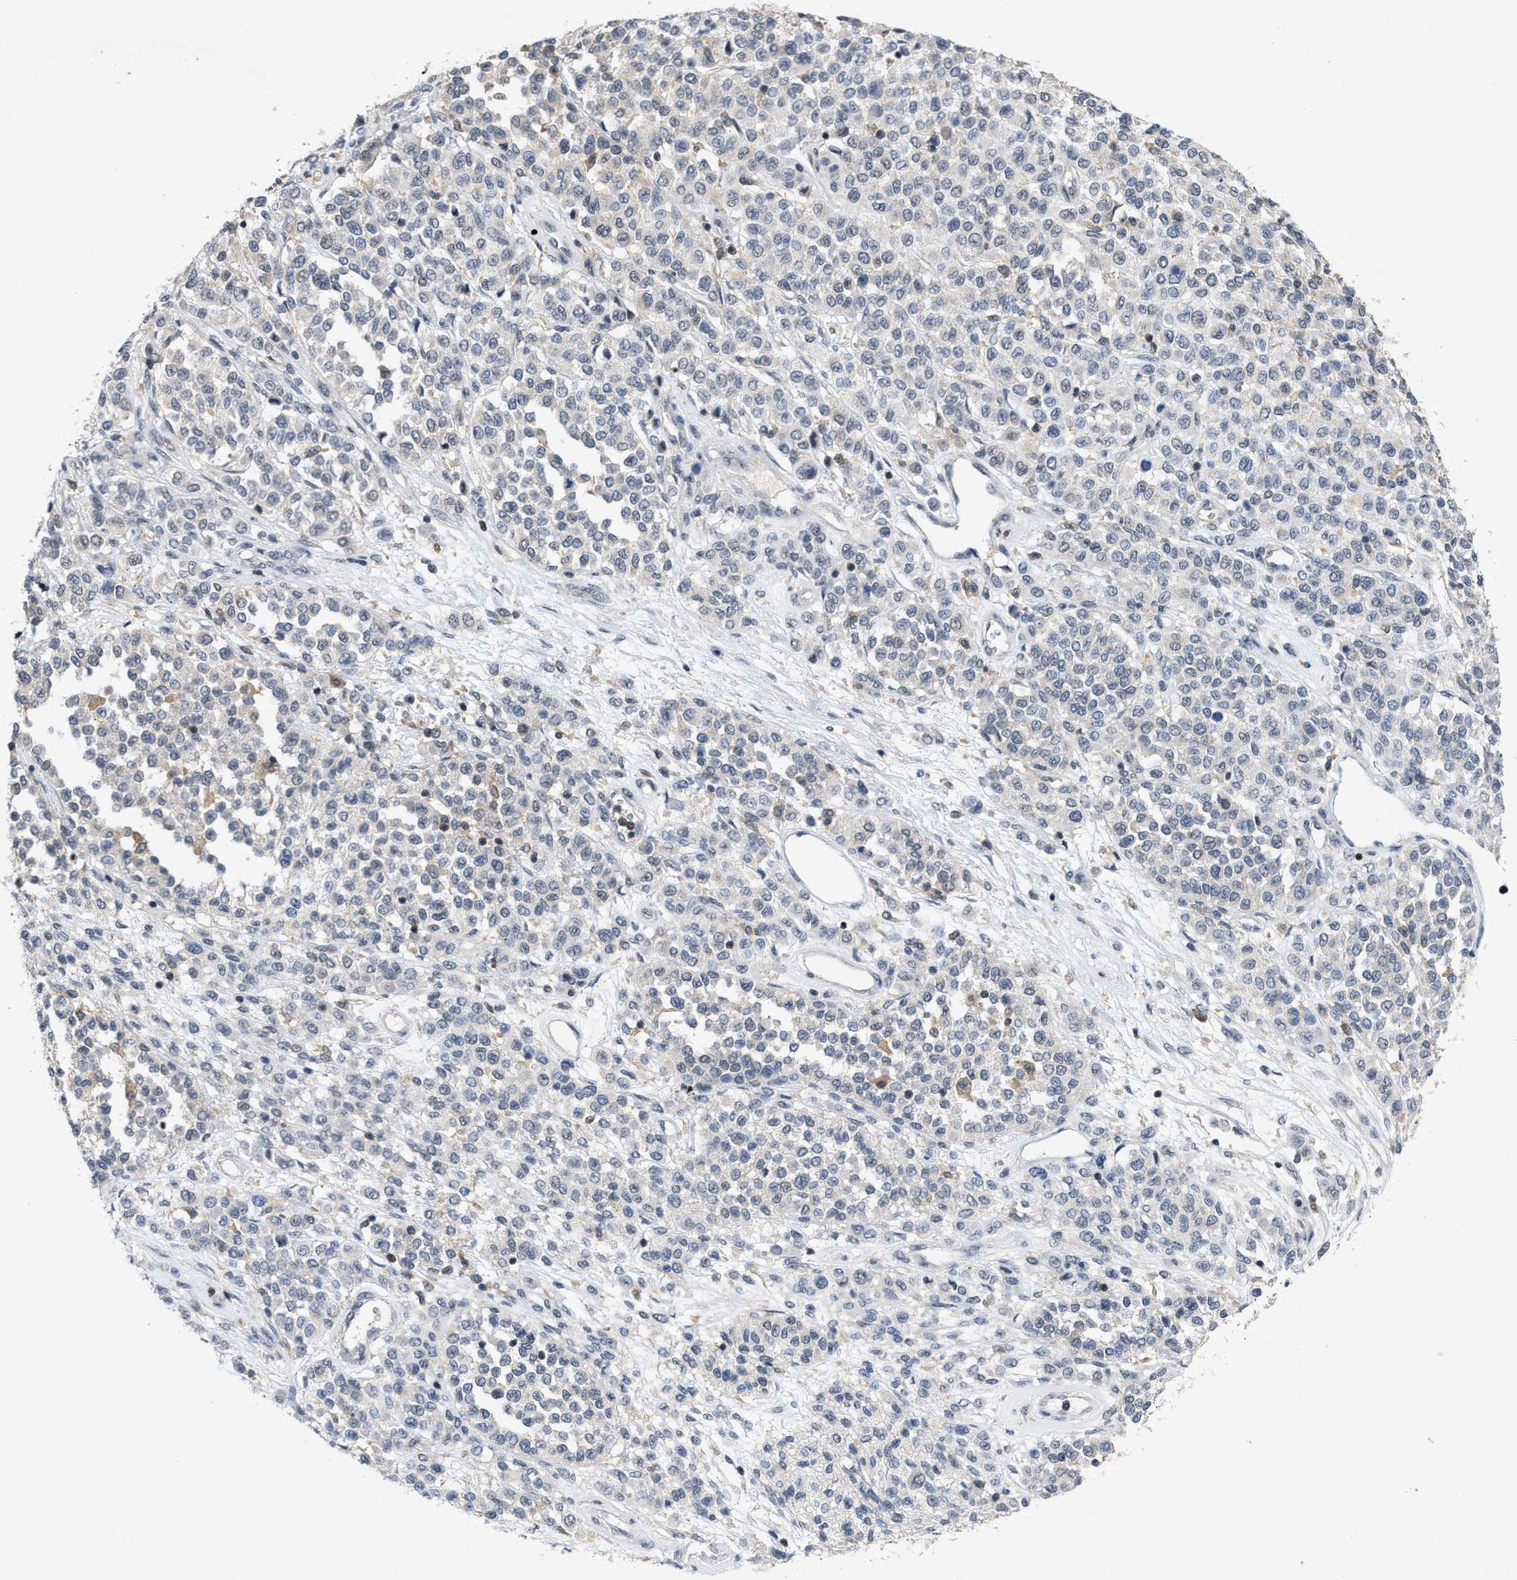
{"staining": {"intensity": "negative", "quantity": "none", "location": "none"}, "tissue": "melanoma", "cell_type": "Tumor cells", "image_type": "cancer", "snomed": [{"axis": "morphology", "description": "Malignant melanoma, Metastatic site"}, {"axis": "topography", "description": "Pancreas"}], "caption": "The micrograph displays no significant positivity in tumor cells of melanoma.", "gene": "FGD3", "patient": {"sex": "female", "age": 30}}